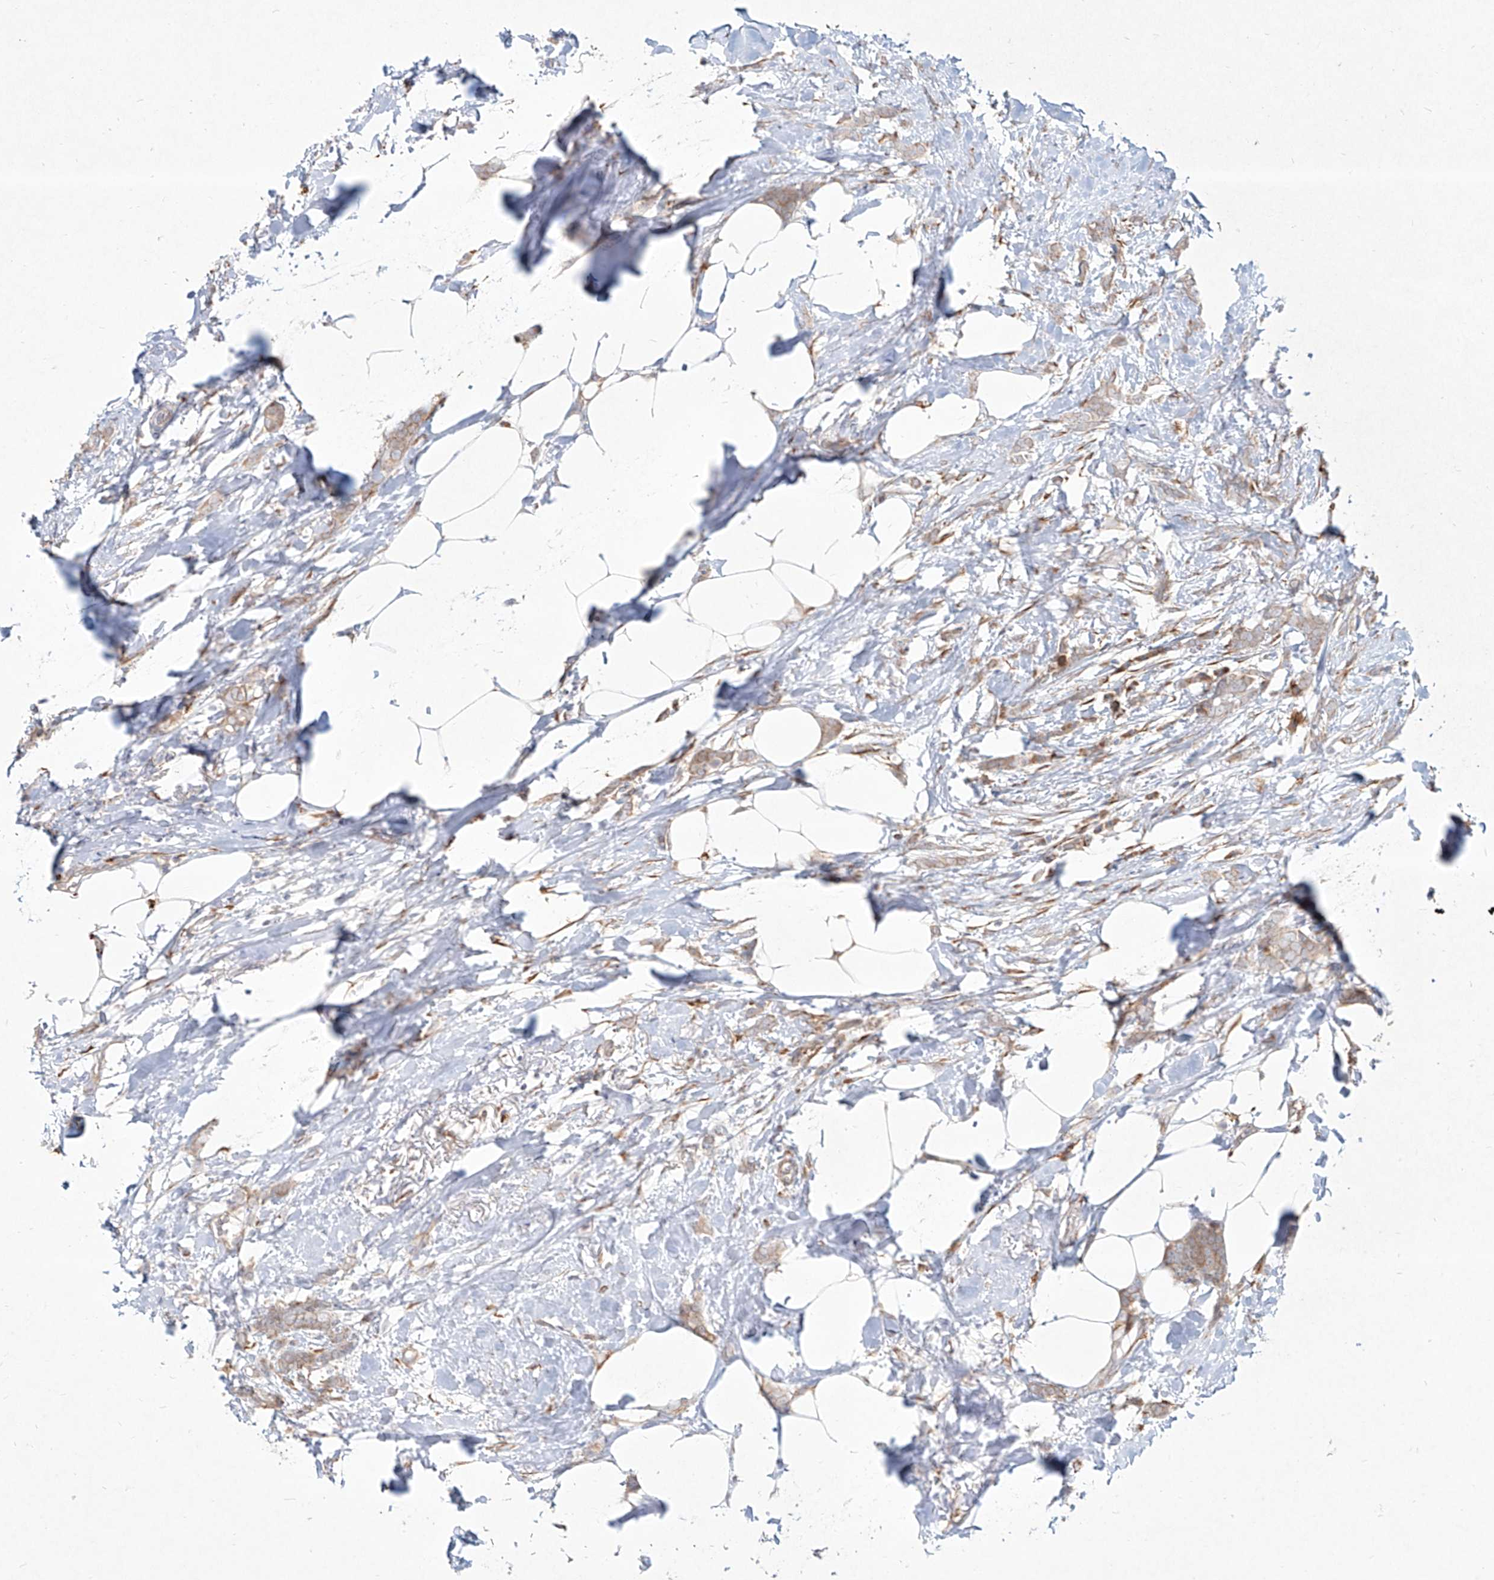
{"staining": {"intensity": "weak", "quantity": ">75%", "location": "cytoplasmic/membranous"}, "tissue": "breast cancer", "cell_type": "Tumor cells", "image_type": "cancer", "snomed": [{"axis": "morphology", "description": "Lobular carcinoma, in situ"}, {"axis": "morphology", "description": "Lobular carcinoma"}, {"axis": "topography", "description": "Breast"}], "caption": "Protein expression analysis of human breast cancer reveals weak cytoplasmic/membranous expression in approximately >75% of tumor cells.", "gene": "CD209", "patient": {"sex": "female", "age": 41}}